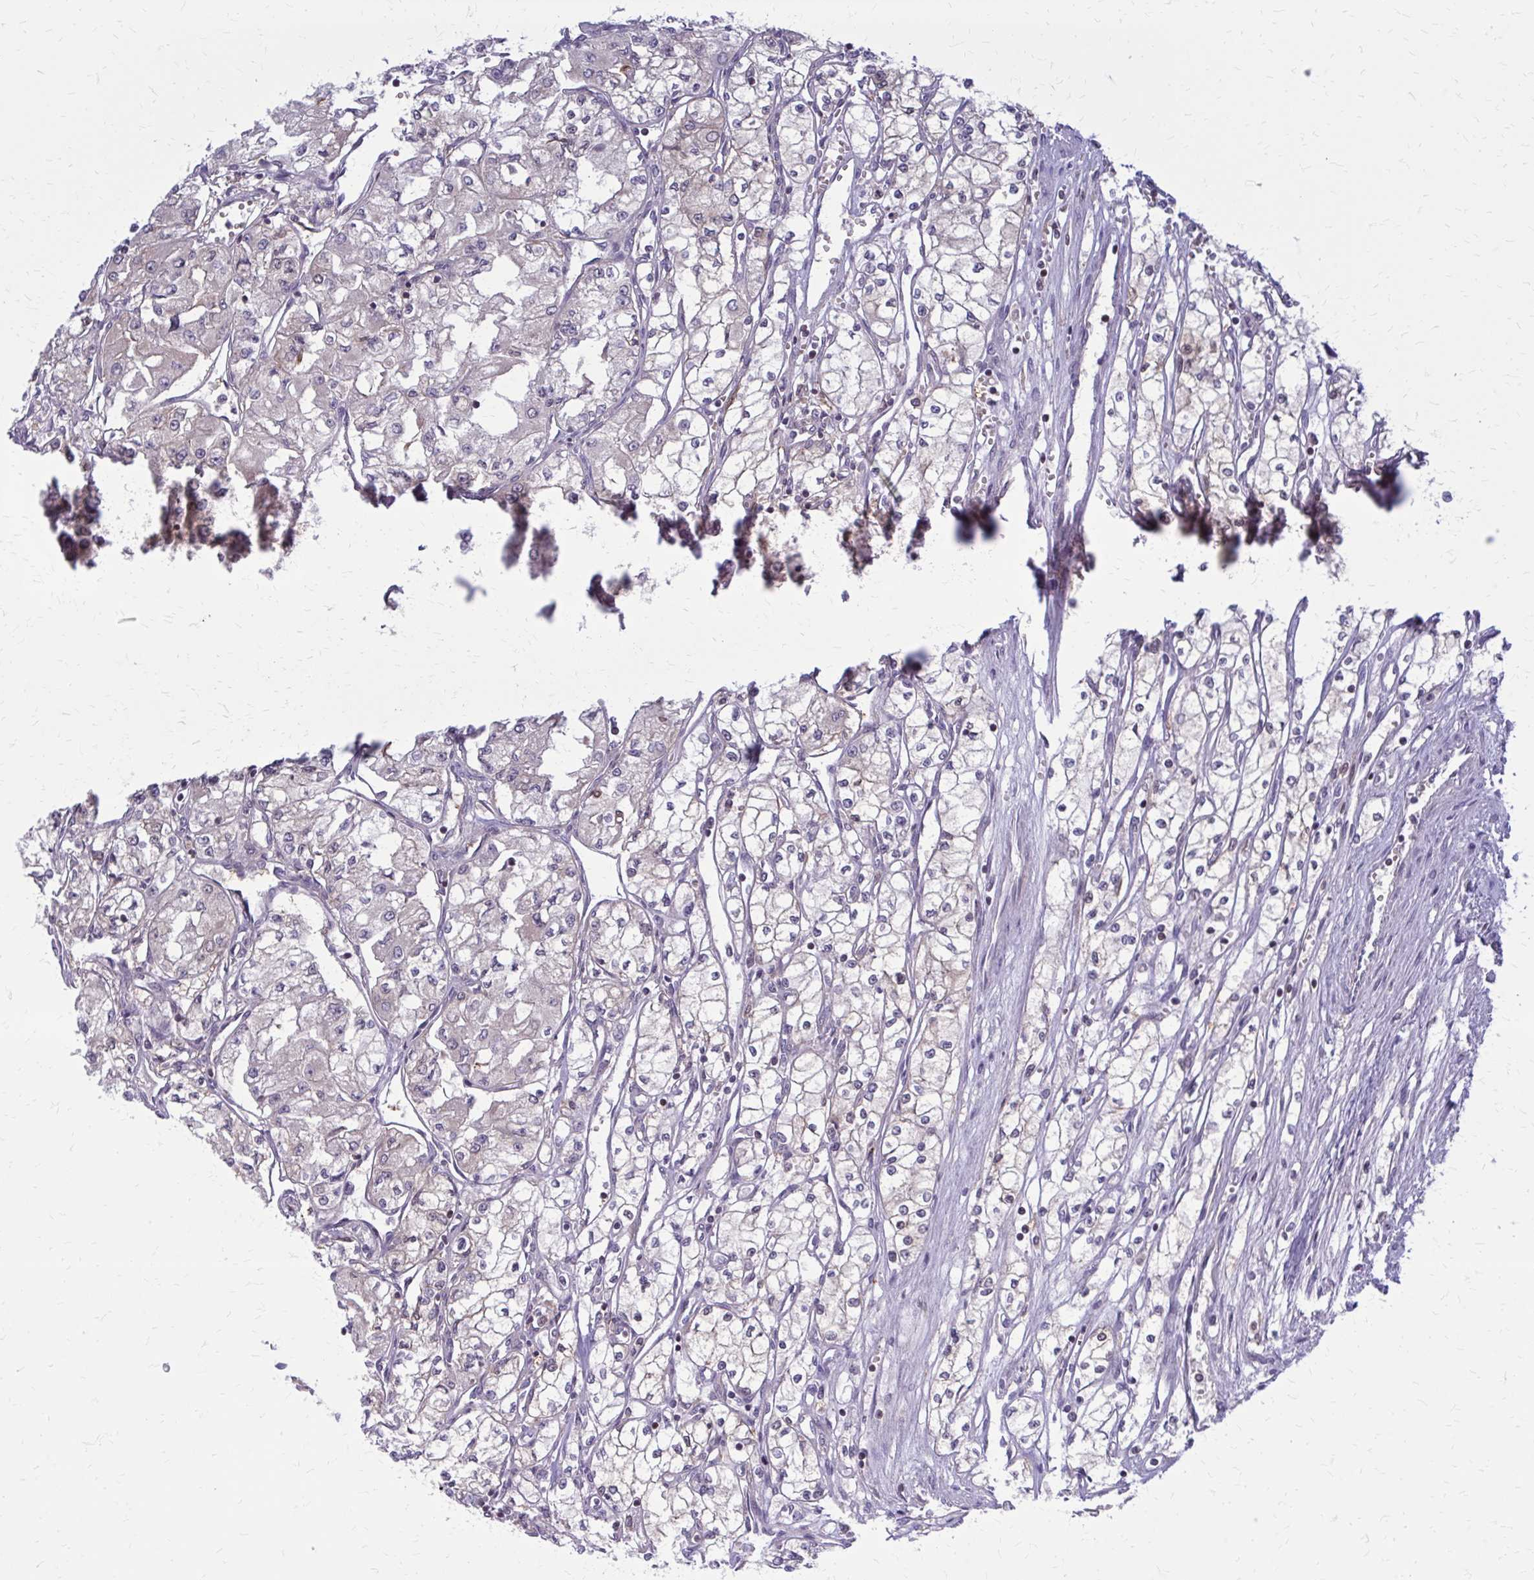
{"staining": {"intensity": "negative", "quantity": "none", "location": "none"}, "tissue": "renal cancer", "cell_type": "Tumor cells", "image_type": "cancer", "snomed": [{"axis": "morphology", "description": "Adenocarcinoma, NOS"}, {"axis": "topography", "description": "Kidney"}], "caption": "The image demonstrates no staining of tumor cells in adenocarcinoma (renal).", "gene": "DBI", "patient": {"sex": "male", "age": 59}}